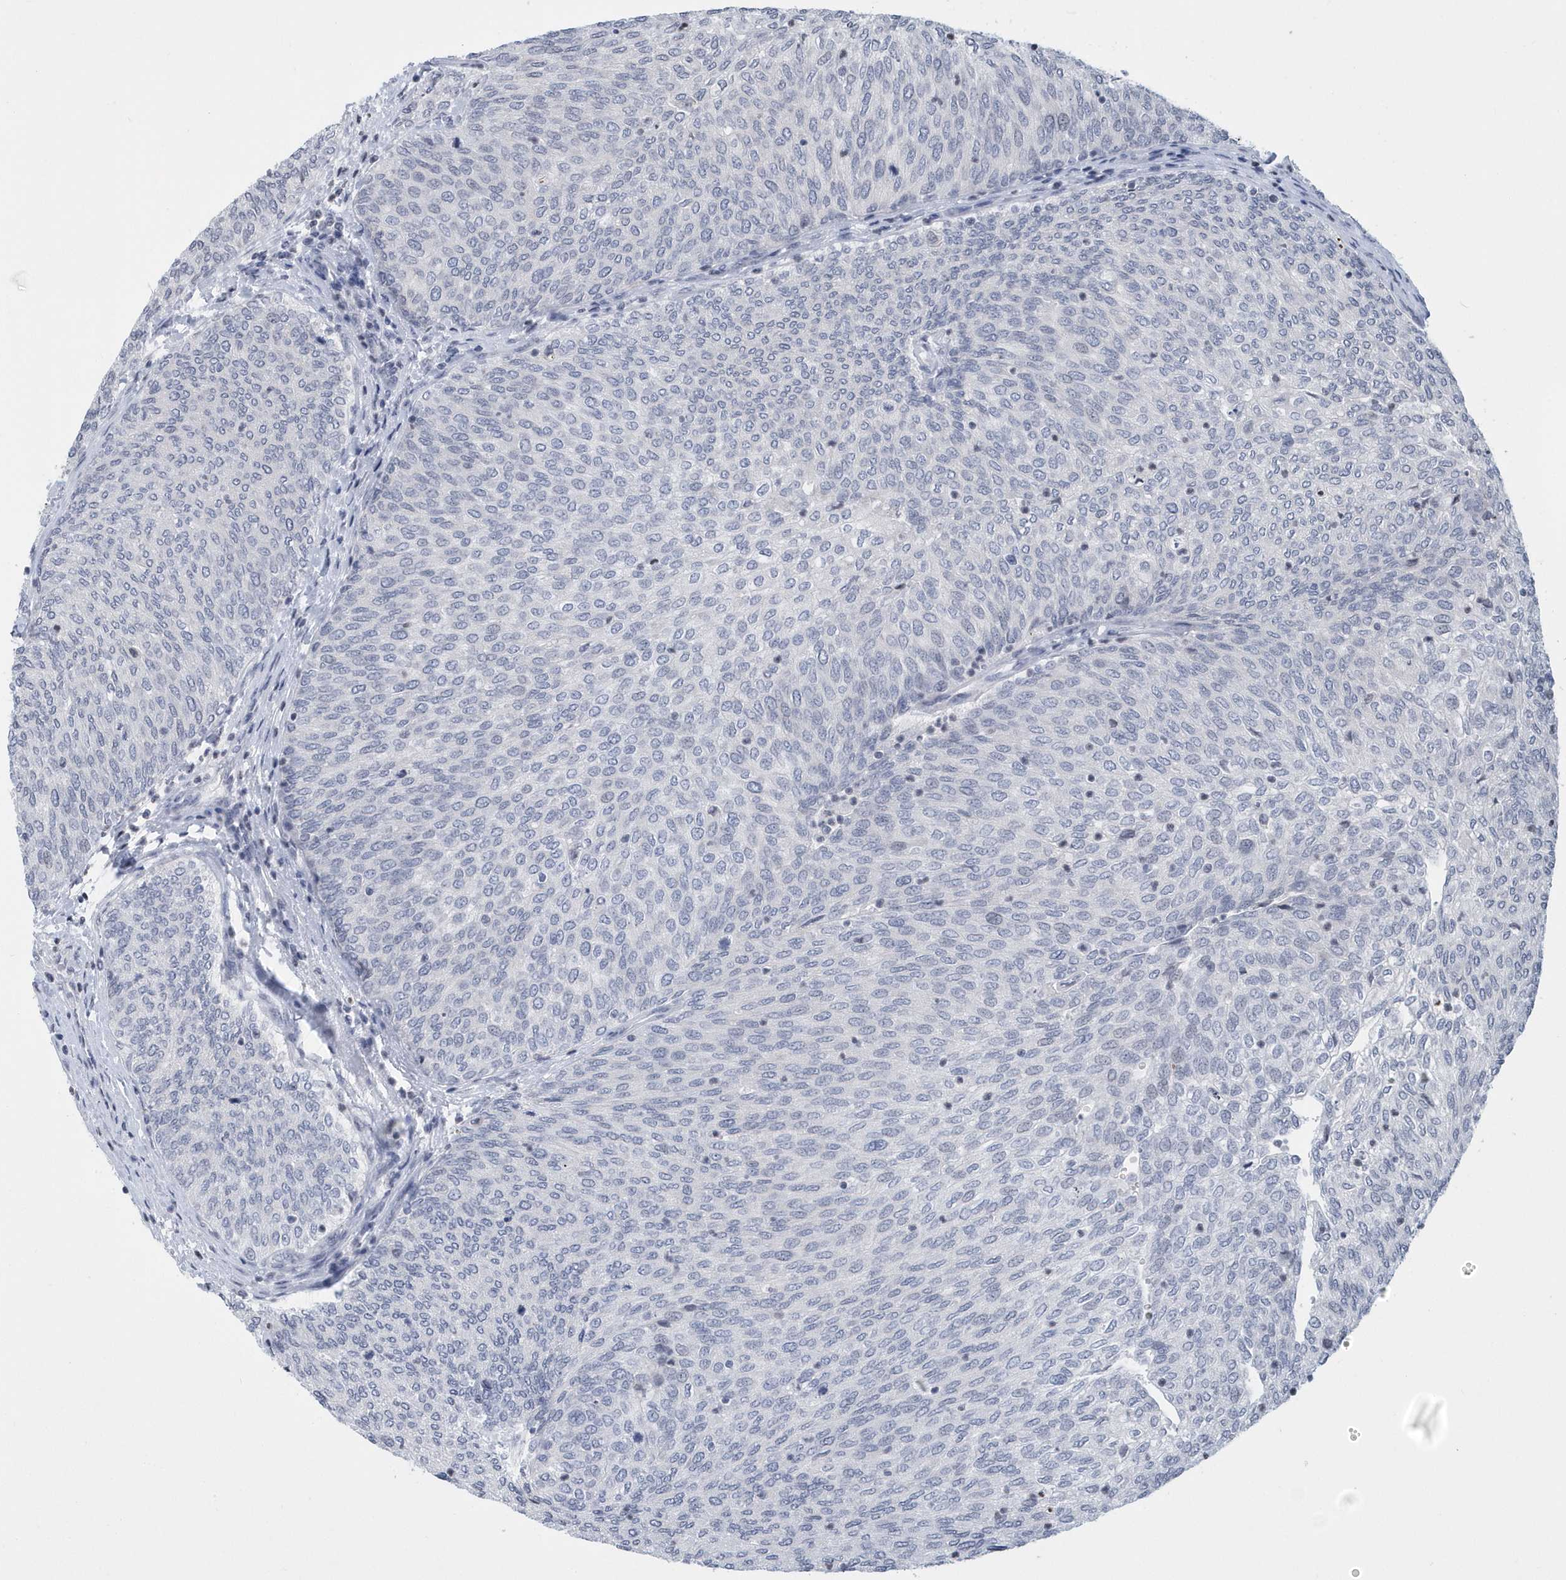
{"staining": {"intensity": "negative", "quantity": "none", "location": "none"}, "tissue": "urothelial cancer", "cell_type": "Tumor cells", "image_type": "cancer", "snomed": [{"axis": "morphology", "description": "Urothelial carcinoma, Low grade"}, {"axis": "topography", "description": "Urinary bladder"}], "caption": "Immunohistochemistry histopathology image of neoplastic tissue: human low-grade urothelial carcinoma stained with DAB reveals no significant protein positivity in tumor cells. (Stains: DAB (3,3'-diaminobenzidine) IHC with hematoxylin counter stain, Microscopy: brightfield microscopy at high magnification).", "gene": "VWA5B2", "patient": {"sex": "female", "age": 79}}